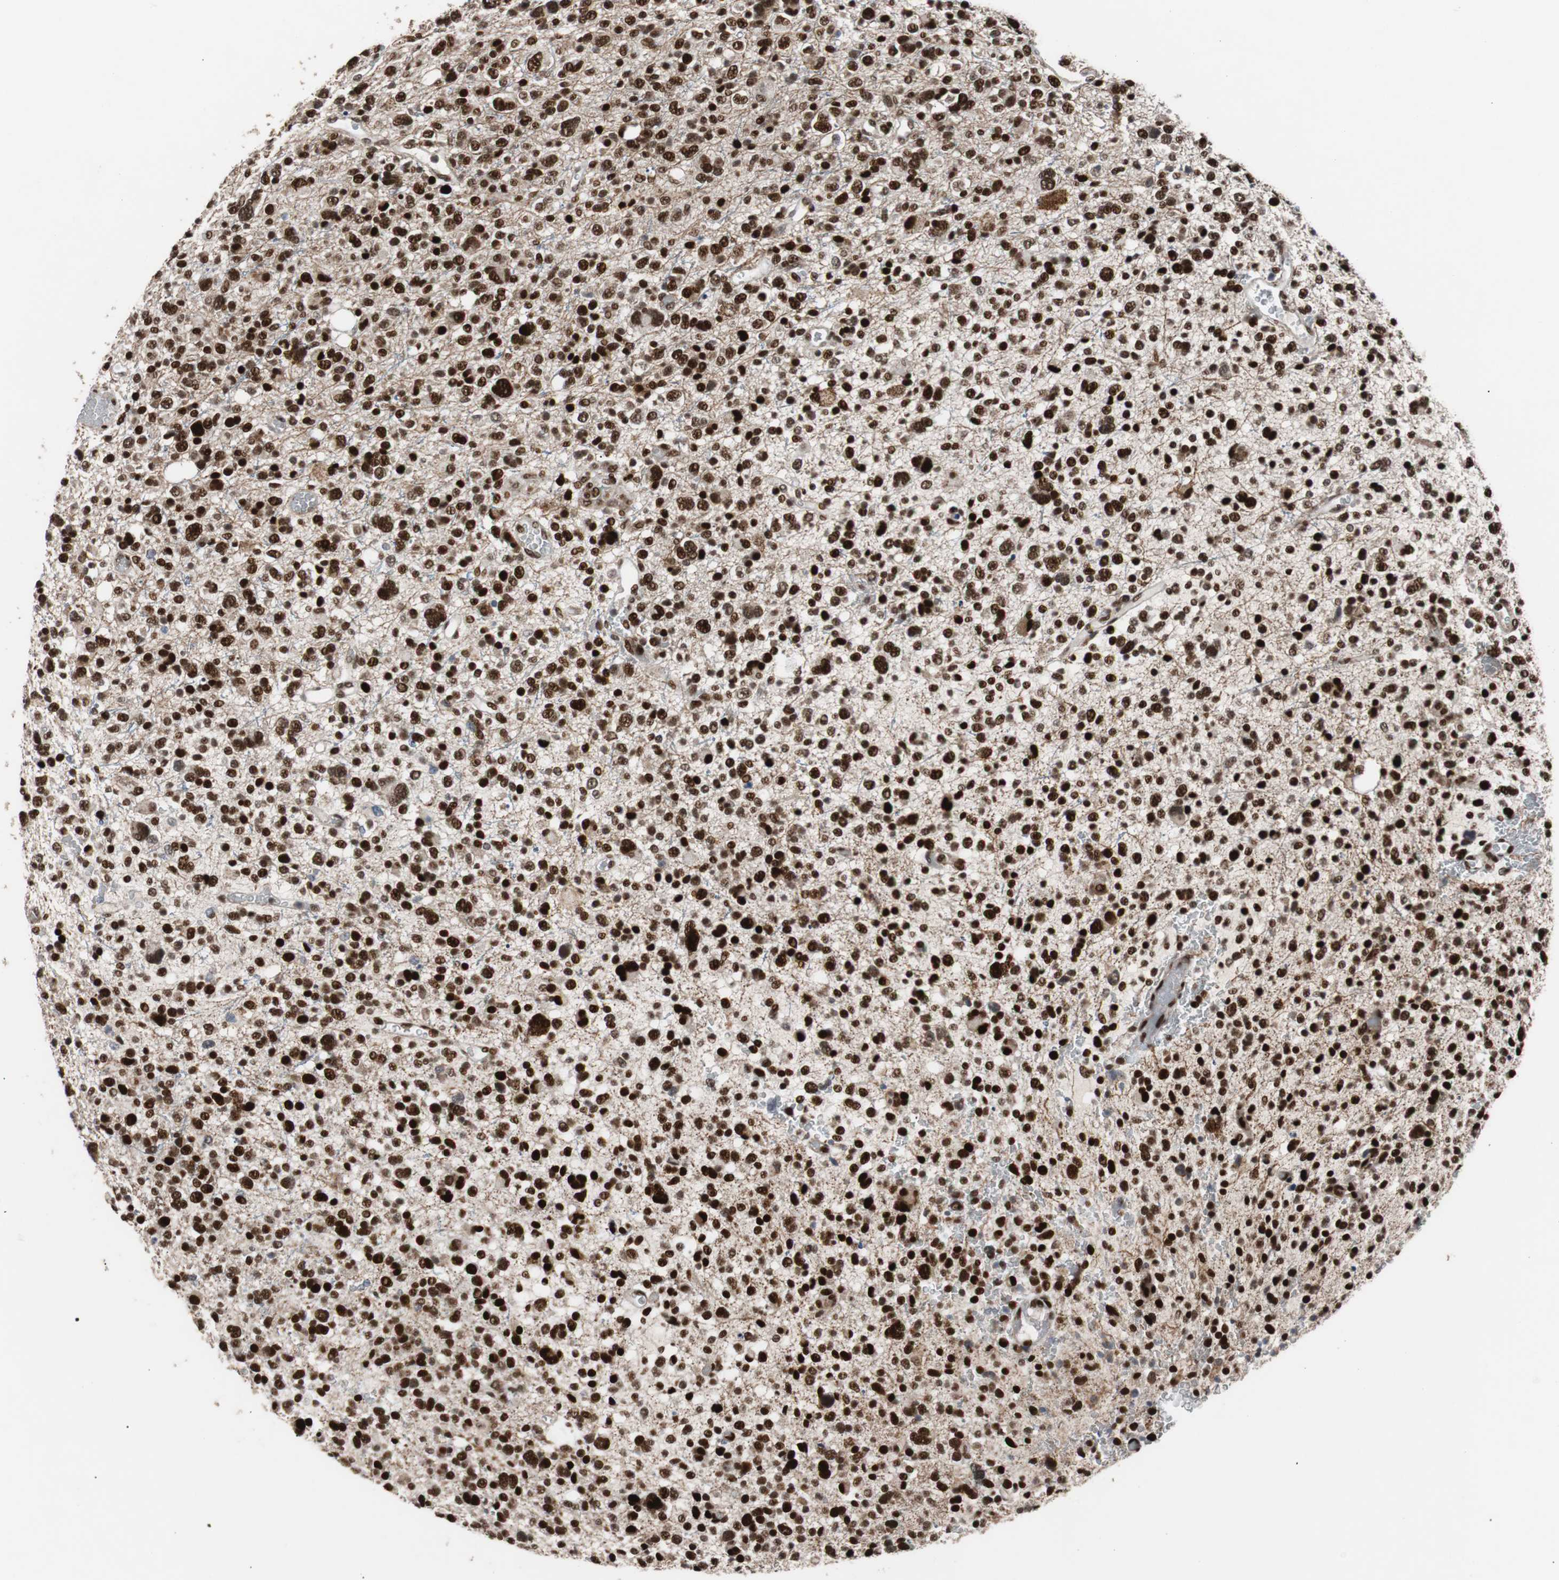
{"staining": {"intensity": "strong", "quantity": ">75%", "location": "nuclear"}, "tissue": "glioma", "cell_type": "Tumor cells", "image_type": "cancer", "snomed": [{"axis": "morphology", "description": "Glioma, malignant, High grade"}, {"axis": "topography", "description": "Brain"}], "caption": "Glioma stained with a brown dye demonstrates strong nuclear positive expression in approximately >75% of tumor cells.", "gene": "NBL1", "patient": {"sex": "male", "age": 48}}